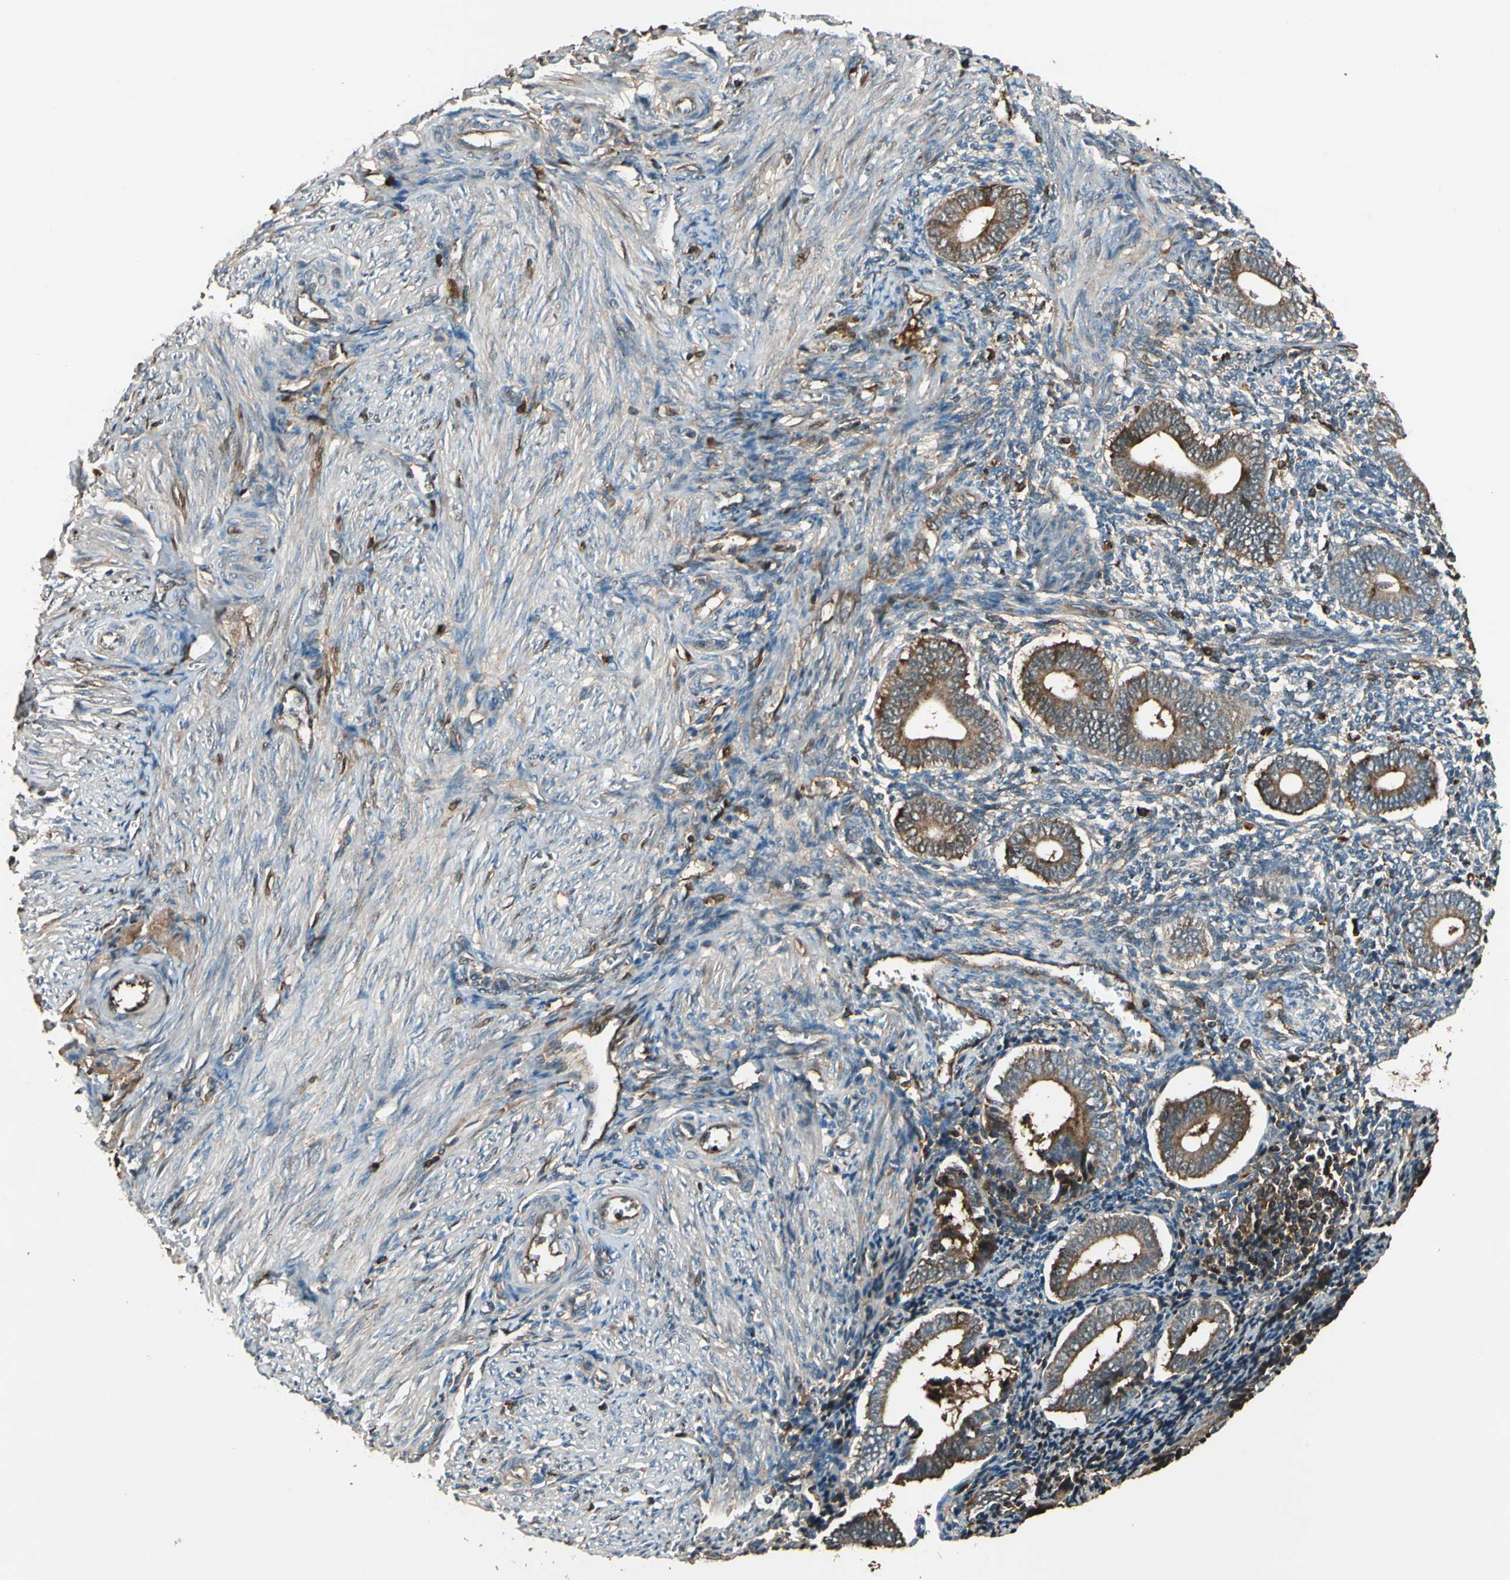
{"staining": {"intensity": "moderate", "quantity": ">75%", "location": "cytoplasmic/membranous"}, "tissue": "endometrium", "cell_type": "Cells in endometrial stroma", "image_type": "normal", "snomed": [{"axis": "morphology", "description": "Normal tissue, NOS"}, {"axis": "topography", "description": "Uterus"}, {"axis": "topography", "description": "Endometrium"}], "caption": "Cells in endometrial stroma show medium levels of moderate cytoplasmic/membranous expression in approximately >75% of cells in unremarkable endometrium. (IHC, brightfield microscopy, high magnification).", "gene": "STX11", "patient": {"sex": "female", "age": 33}}